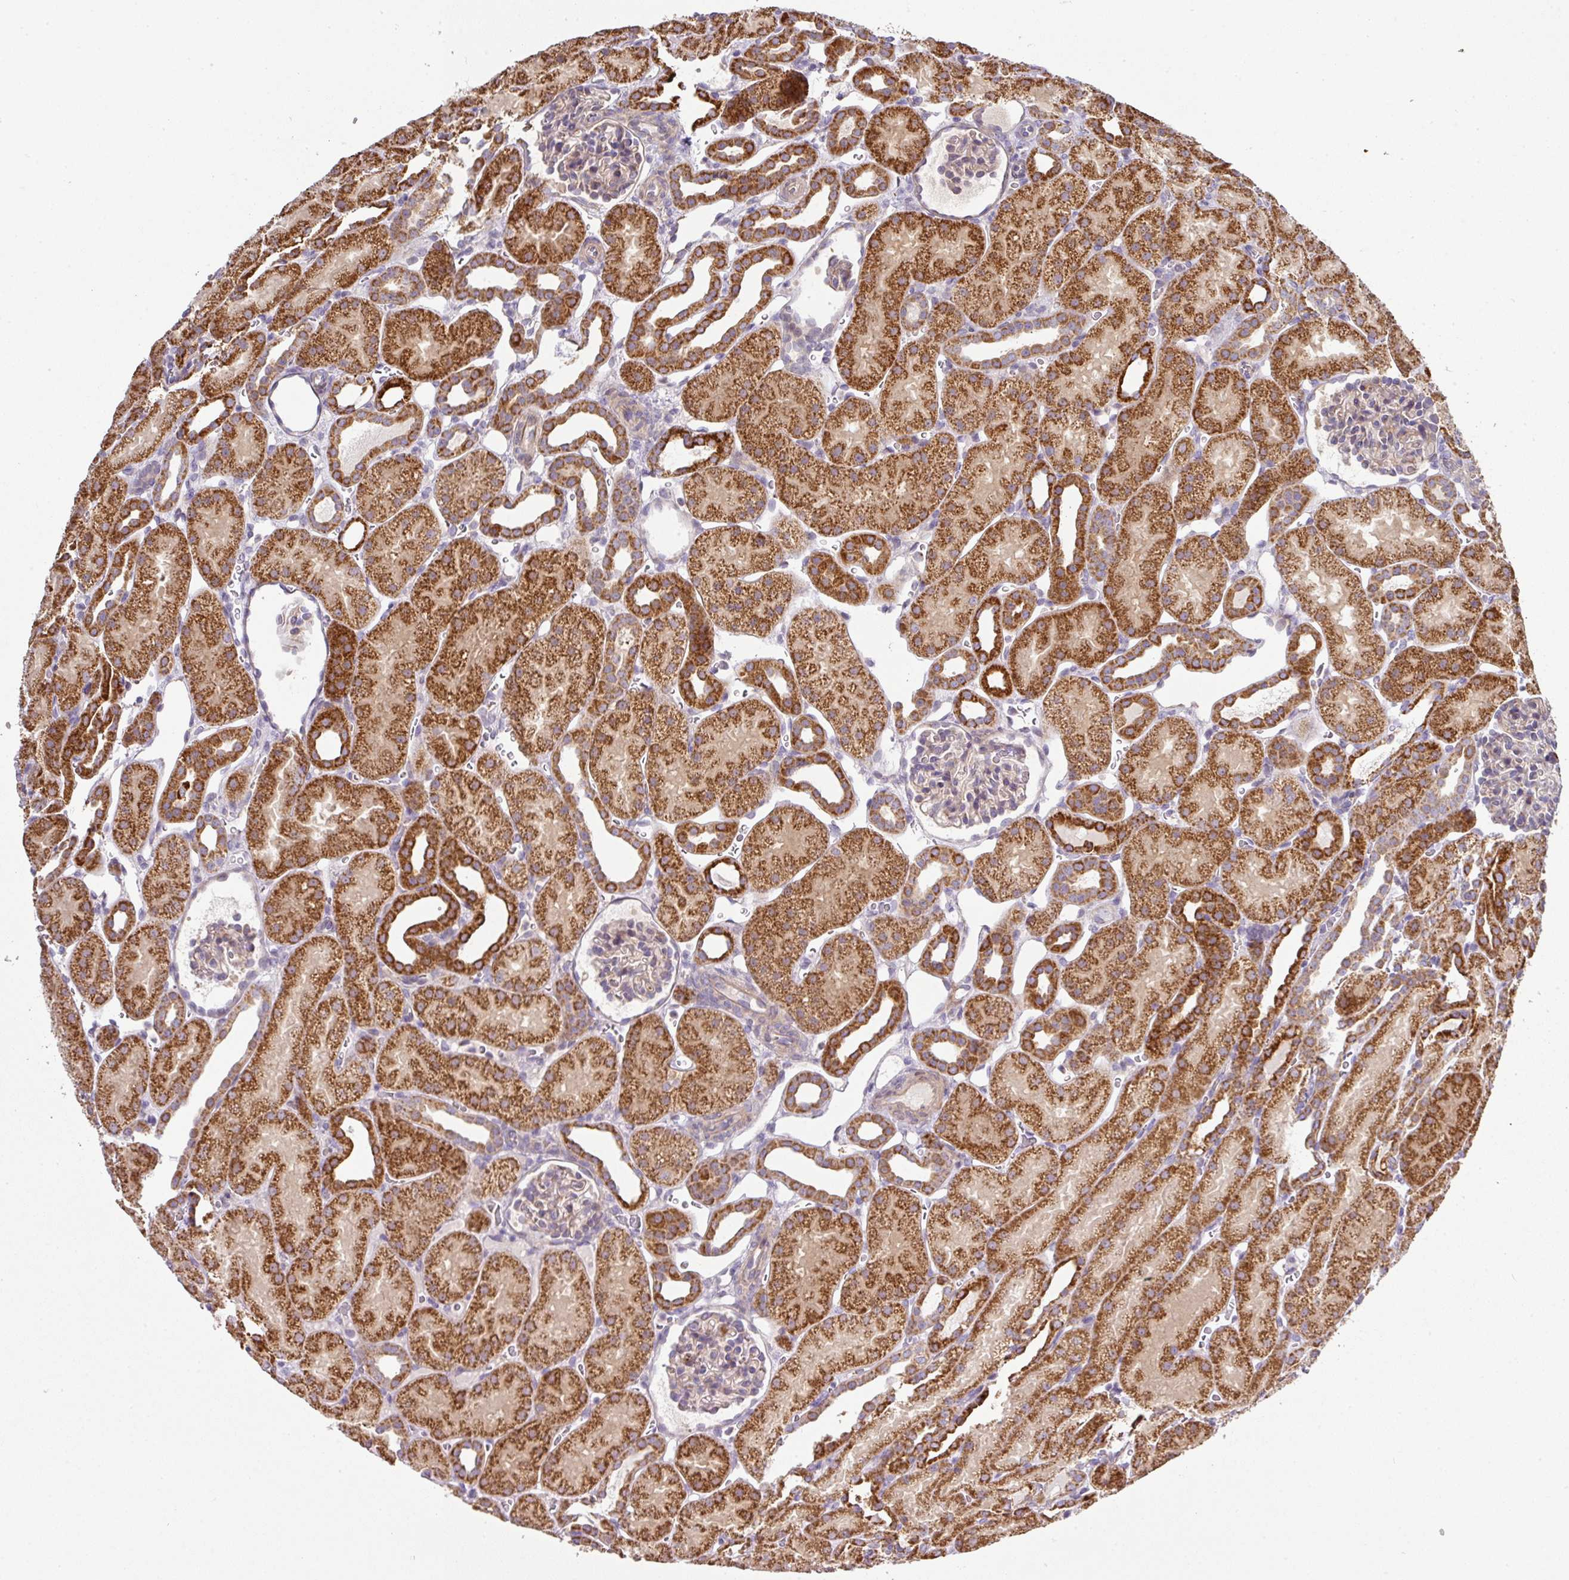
{"staining": {"intensity": "negative", "quantity": "none", "location": "none"}, "tissue": "kidney", "cell_type": "Cells in glomeruli", "image_type": "normal", "snomed": [{"axis": "morphology", "description": "Normal tissue, NOS"}, {"axis": "topography", "description": "Kidney"}], "caption": "DAB immunohistochemical staining of benign kidney reveals no significant expression in cells in glomeruli.", "gene": "STK35", "patient": {"sex": "male", "age": 2}}